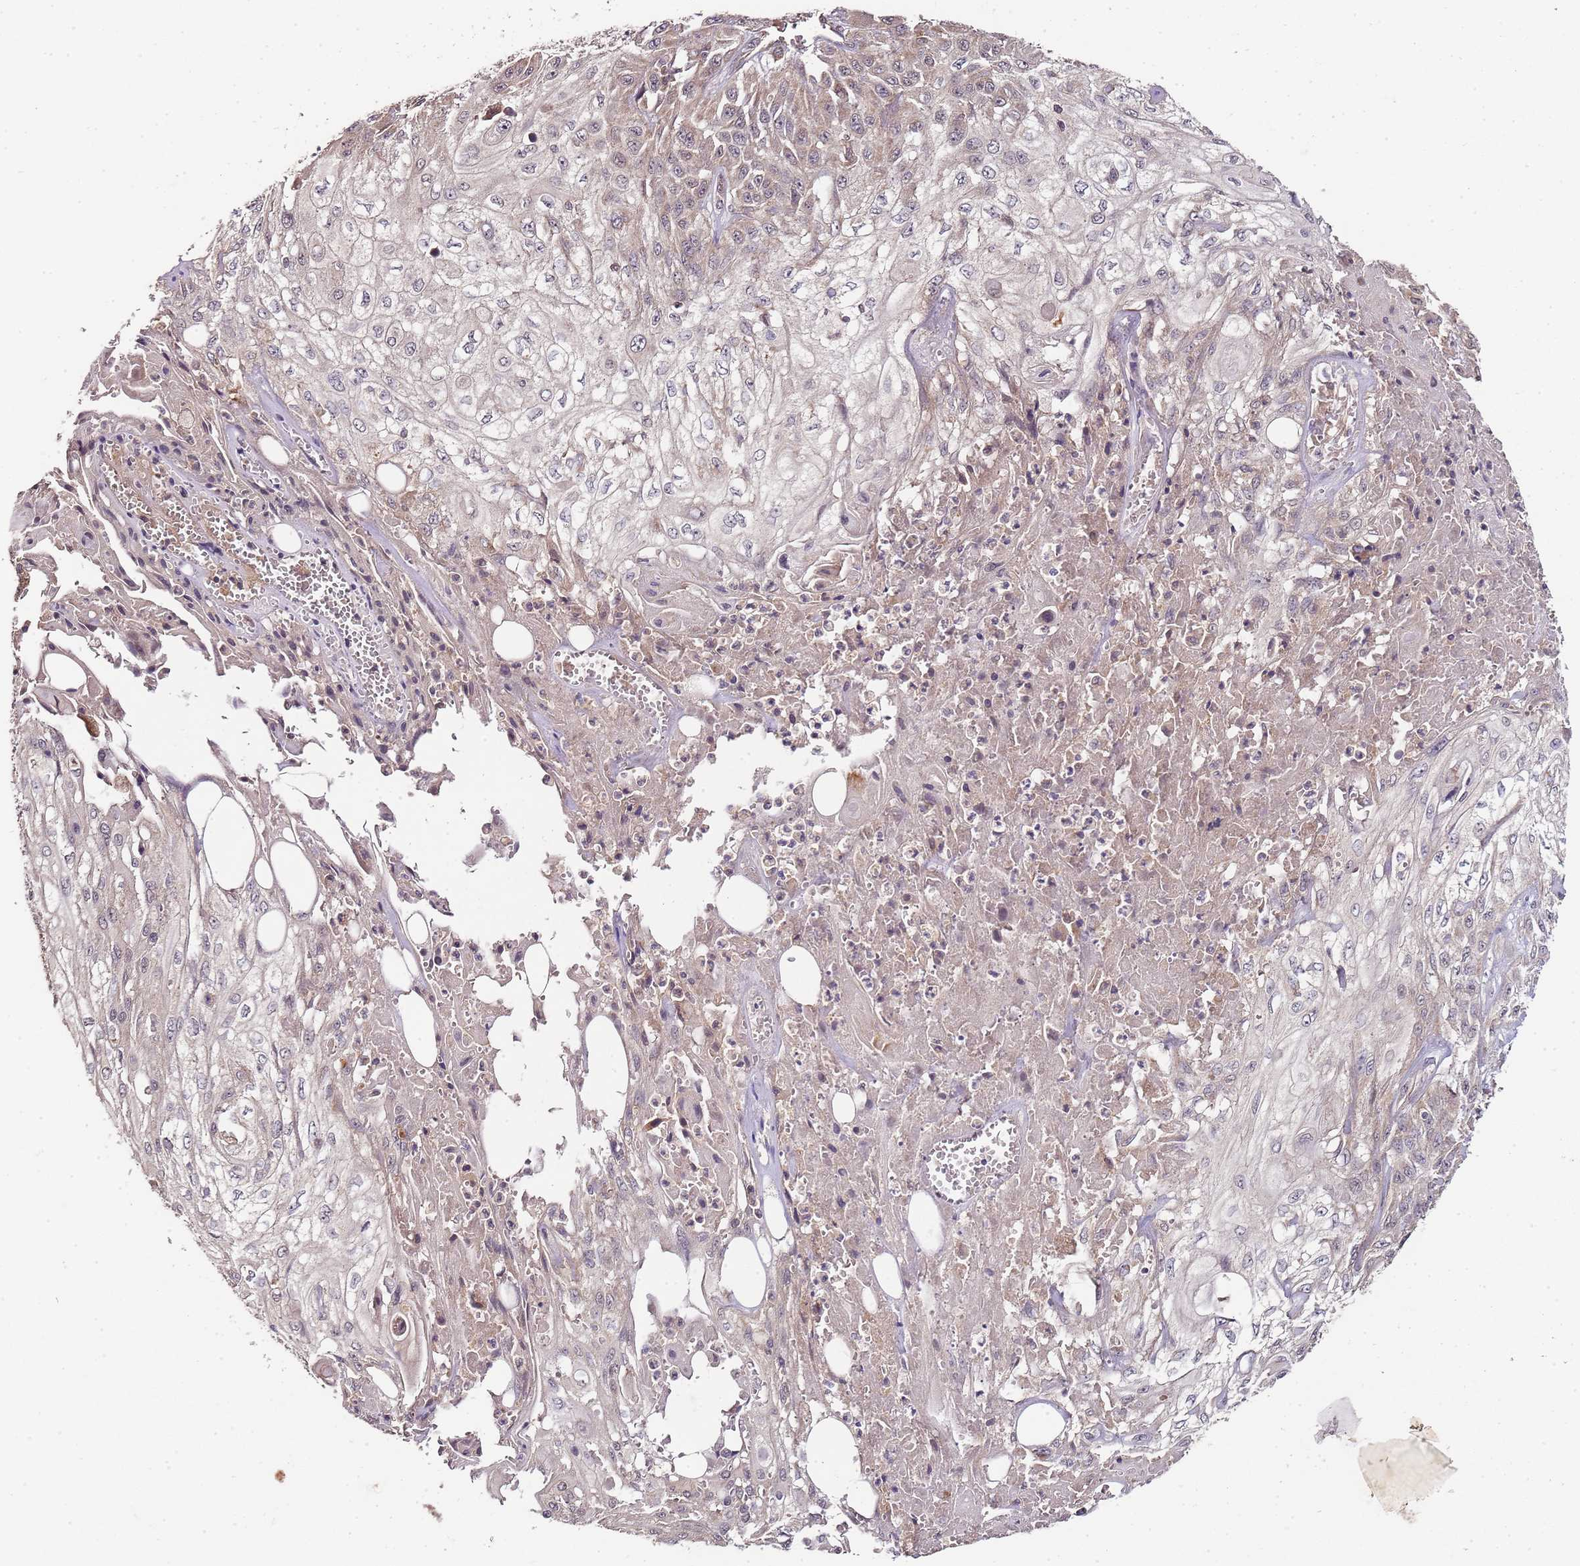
{"staining": {"intensity": "weak", "quantity": "<25%", "location": "cytoplasmic/membranous"}, "tissue": "skin cancer", "cell_type": "Tumor cells", "image_type": "cancer", "snomed": [{"axis": "morphology", "description": "Squamous cell carcinoma, NOS"}, {"axis": "morphology", "description": "Squamous cell carcinoma, metastatic, NOS"}, {"axis": "topography", "description": "Skin"}, {"axis": "topography", "description": "Lymph node"}], "caption": "Tumor cells show no significant positivity in skin cancer (squamous cell carcinoma).", "gene": "LIN37", "patient": {"sex": "male", "age": 75}}